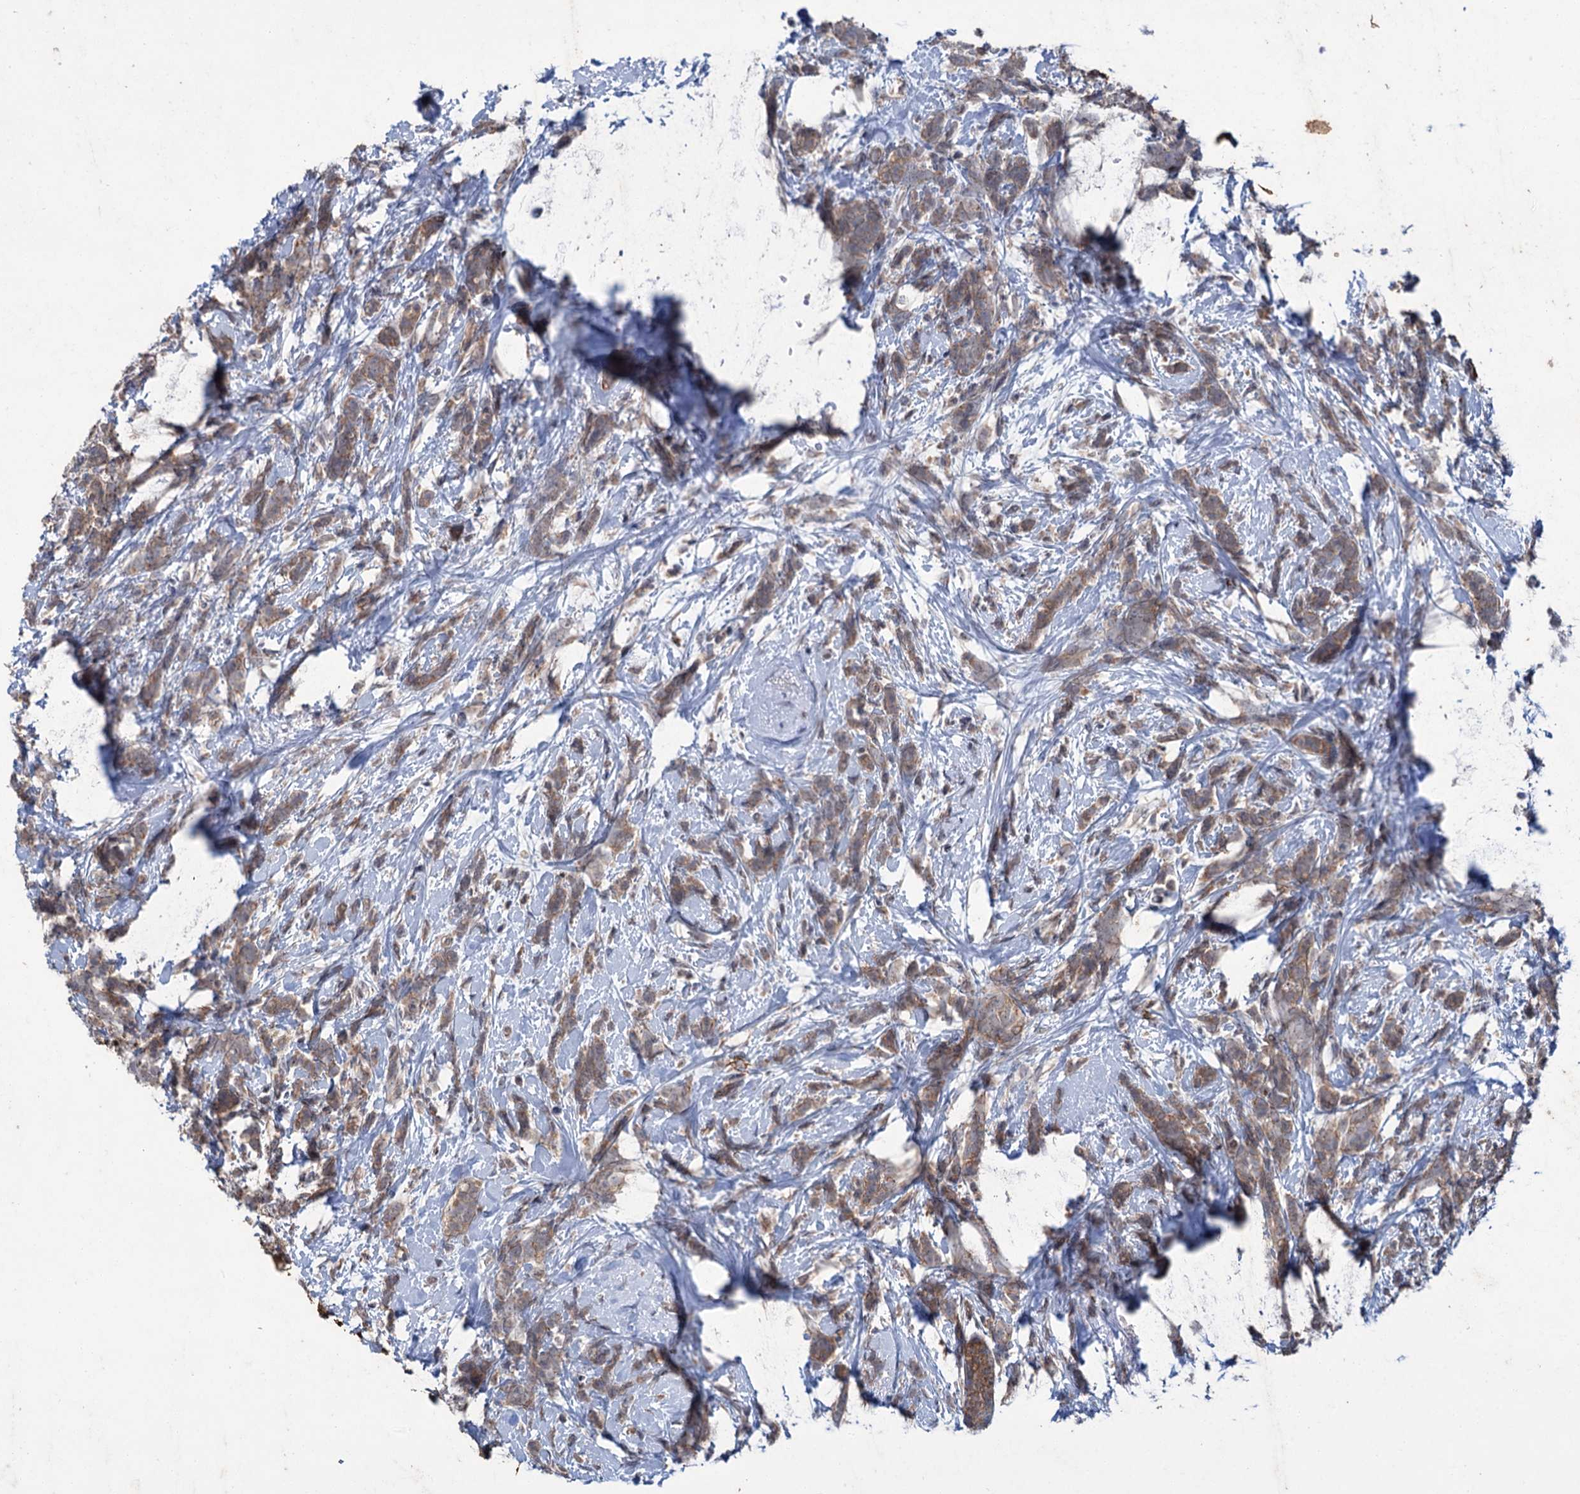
{"staining": {"intensity": "weak", "quantity": ">75%", "location": "cytoplasmic/membranous"}, "tissue": "breast cancer", "cell_type": "Tumor cells", "image_type": "cancer", "snomed": [{"axis": "morphology", "description": "Lobular carcinoma"}, {"axis": "topography", "description": "Breast"}], "caption": "DAB immunohistochemical staining of human breast lobular carcinoma displays weak cytoplasmic/membranous protein expression in approximately >75% of tumor cells.", "gene": "PTPN3", "patient": {"sex": "female", "age": 58}}